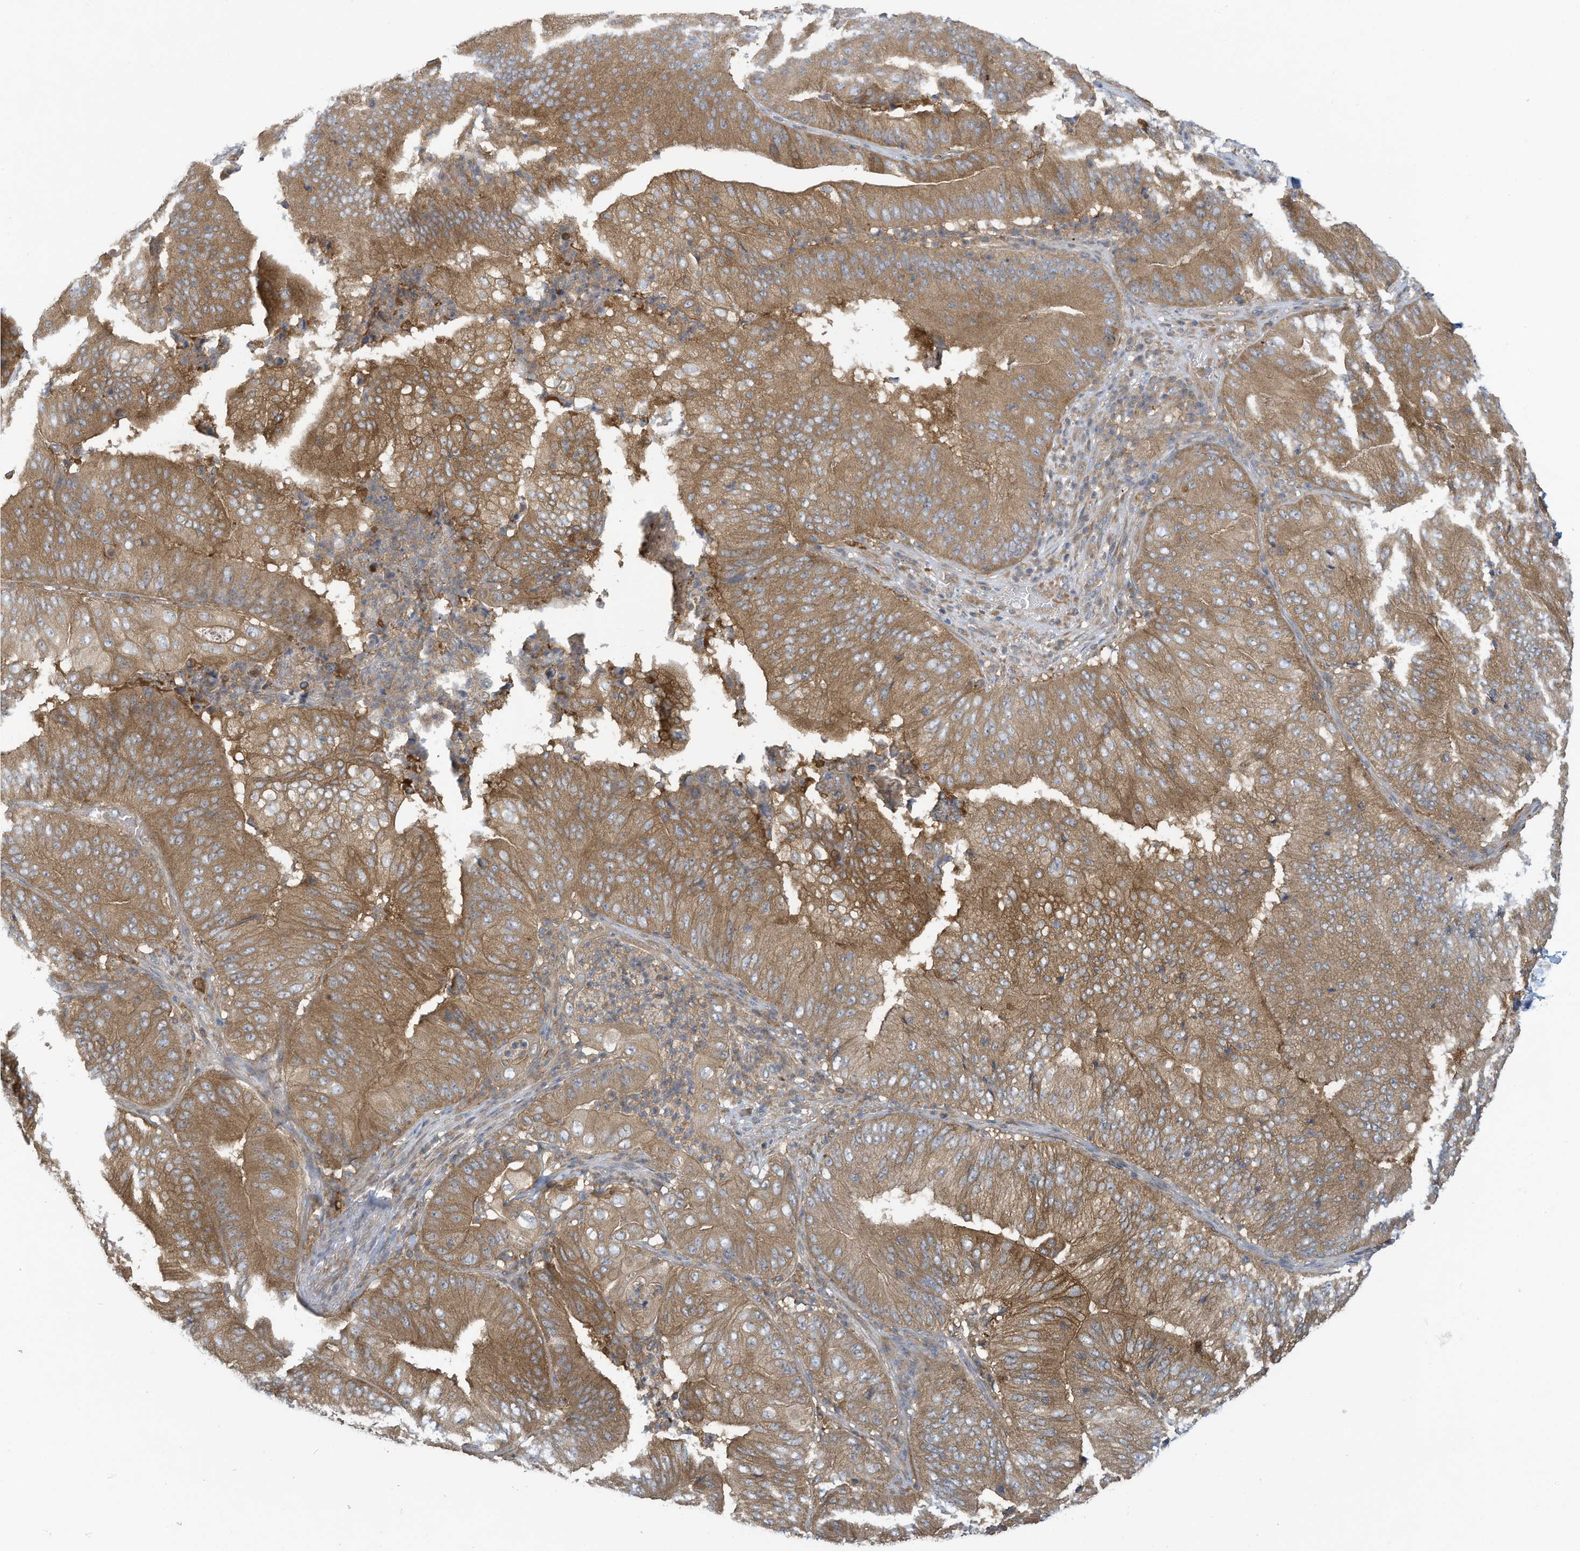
{"staining": {"intensity": "moderate", "quantity": ">75%", "location": "cytoplasmic/membranous"}, "tissue": "pancreatic cancer", "cell_type": "Tumor cells", "image_type": "cancer", "snomed": [{"axis": "morphology", "description": "Adenocarcinoma, NOS"}, {"axis": "topography", "description": "Pancreas"}], "caption": "There is medium levels of moderate cytoplasmic/membranous positivity in tumor cells of adenocarcinoma (pancreatic), as demonstrated by immunohistochemical staining (brown color).", "gene": "ADI1", "patient": {"sex": "female", "age": 77}}